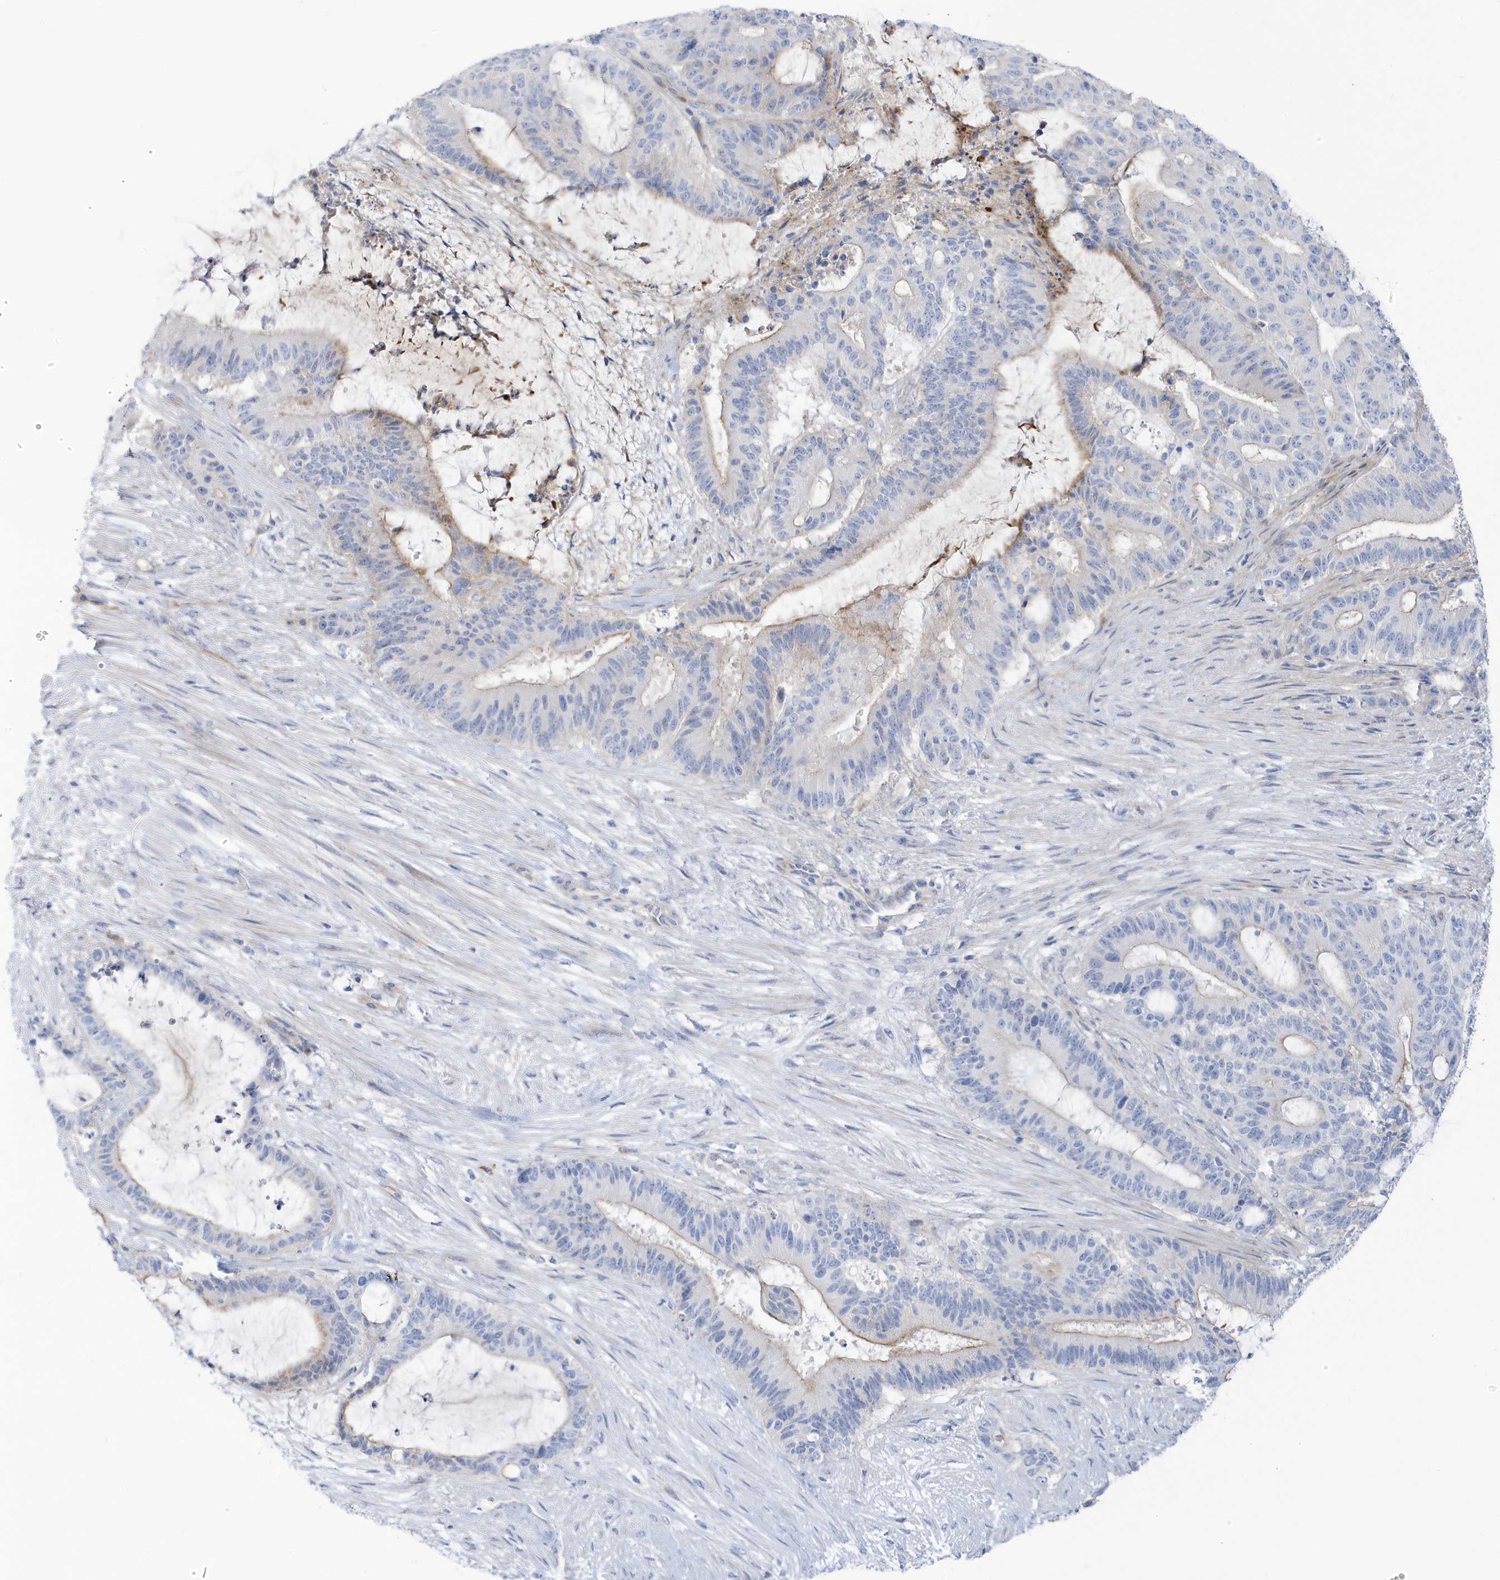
{"staining": {"intensity": "weak", "quantity": "<25%", "location": "cytoplasmic/membranous"}, "tissue": "liver cancer", "cell_type": "Tumor cells", "image_type": "cancer", "snomed": [{"axis": "morphology", "description": "Normal tissue, NOS"}, {"axis": "morphology", "description": "Cholangiocarcinoma"}, {"axis": "topography", "description": "Liver"}, {"axis": "topography", "description": "Peripheral nerve tissue"}], "caption": "Protein analysis of liver cancer reveals no significant staining in tumor cells.", "gene": "ATP13A5", "patient": {"sex": "female", "age": 73}}